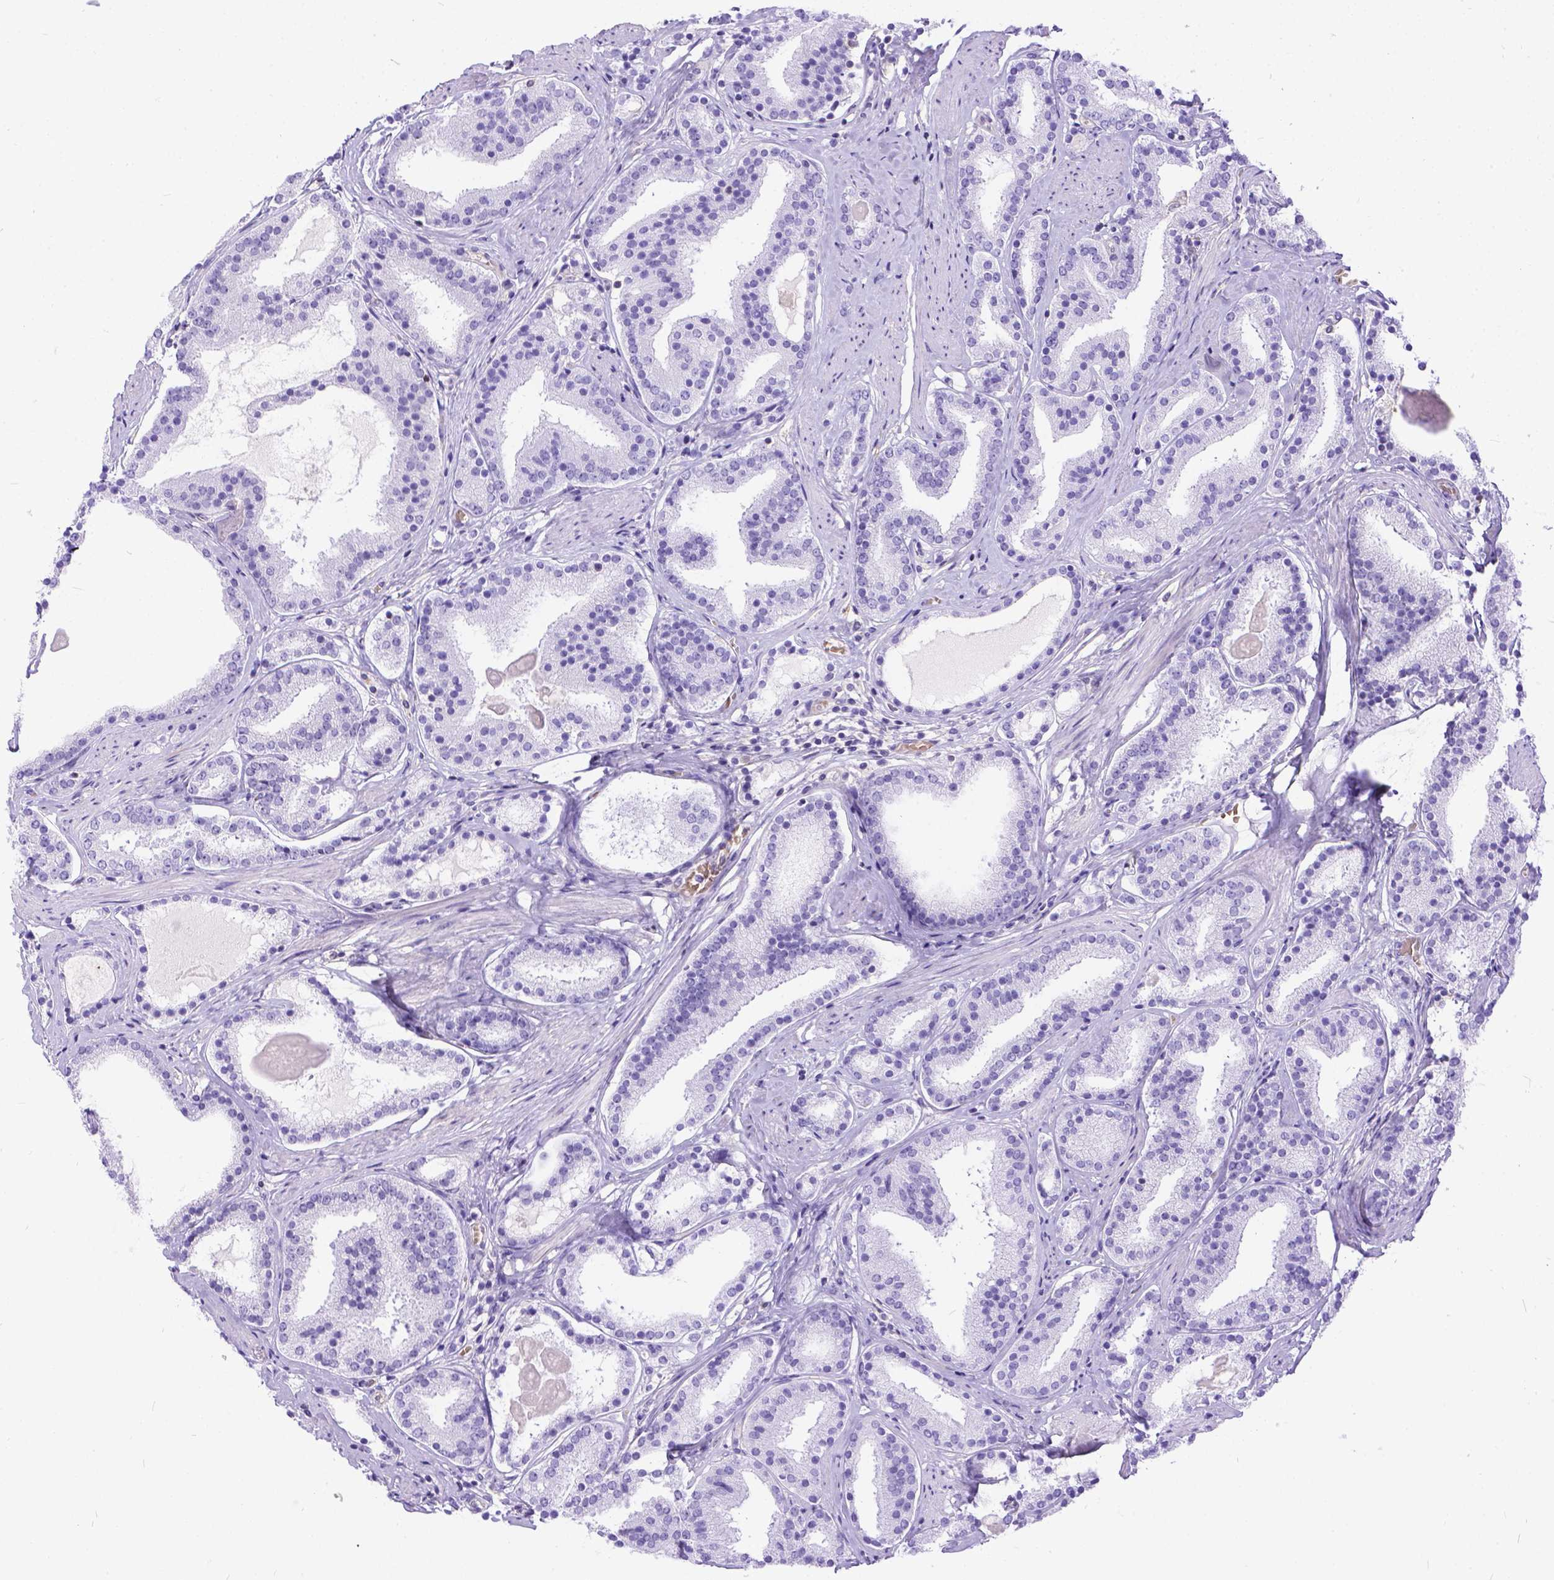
{"staining": {"intensity": "negative", "quantity": "none", "location": "none"}, "tissue": "prostate cancer", "cell_type": "Tumor cells", "image_type": "cancer", "snomed": [{"axis": "morphology", "description": "Adenocarcinoma, High grade"}, {"axis": "topography", "description": "Prostate"}], "caption": "High power microscopy image of an immunohistochemistry (IHC) micrograph of prostate cancer (adenocarcinoma (high-grade)), revealing no significant staining in tumor cells.", "gene": "TMEM169", "patient": {"sex": "male", "age": 63}}